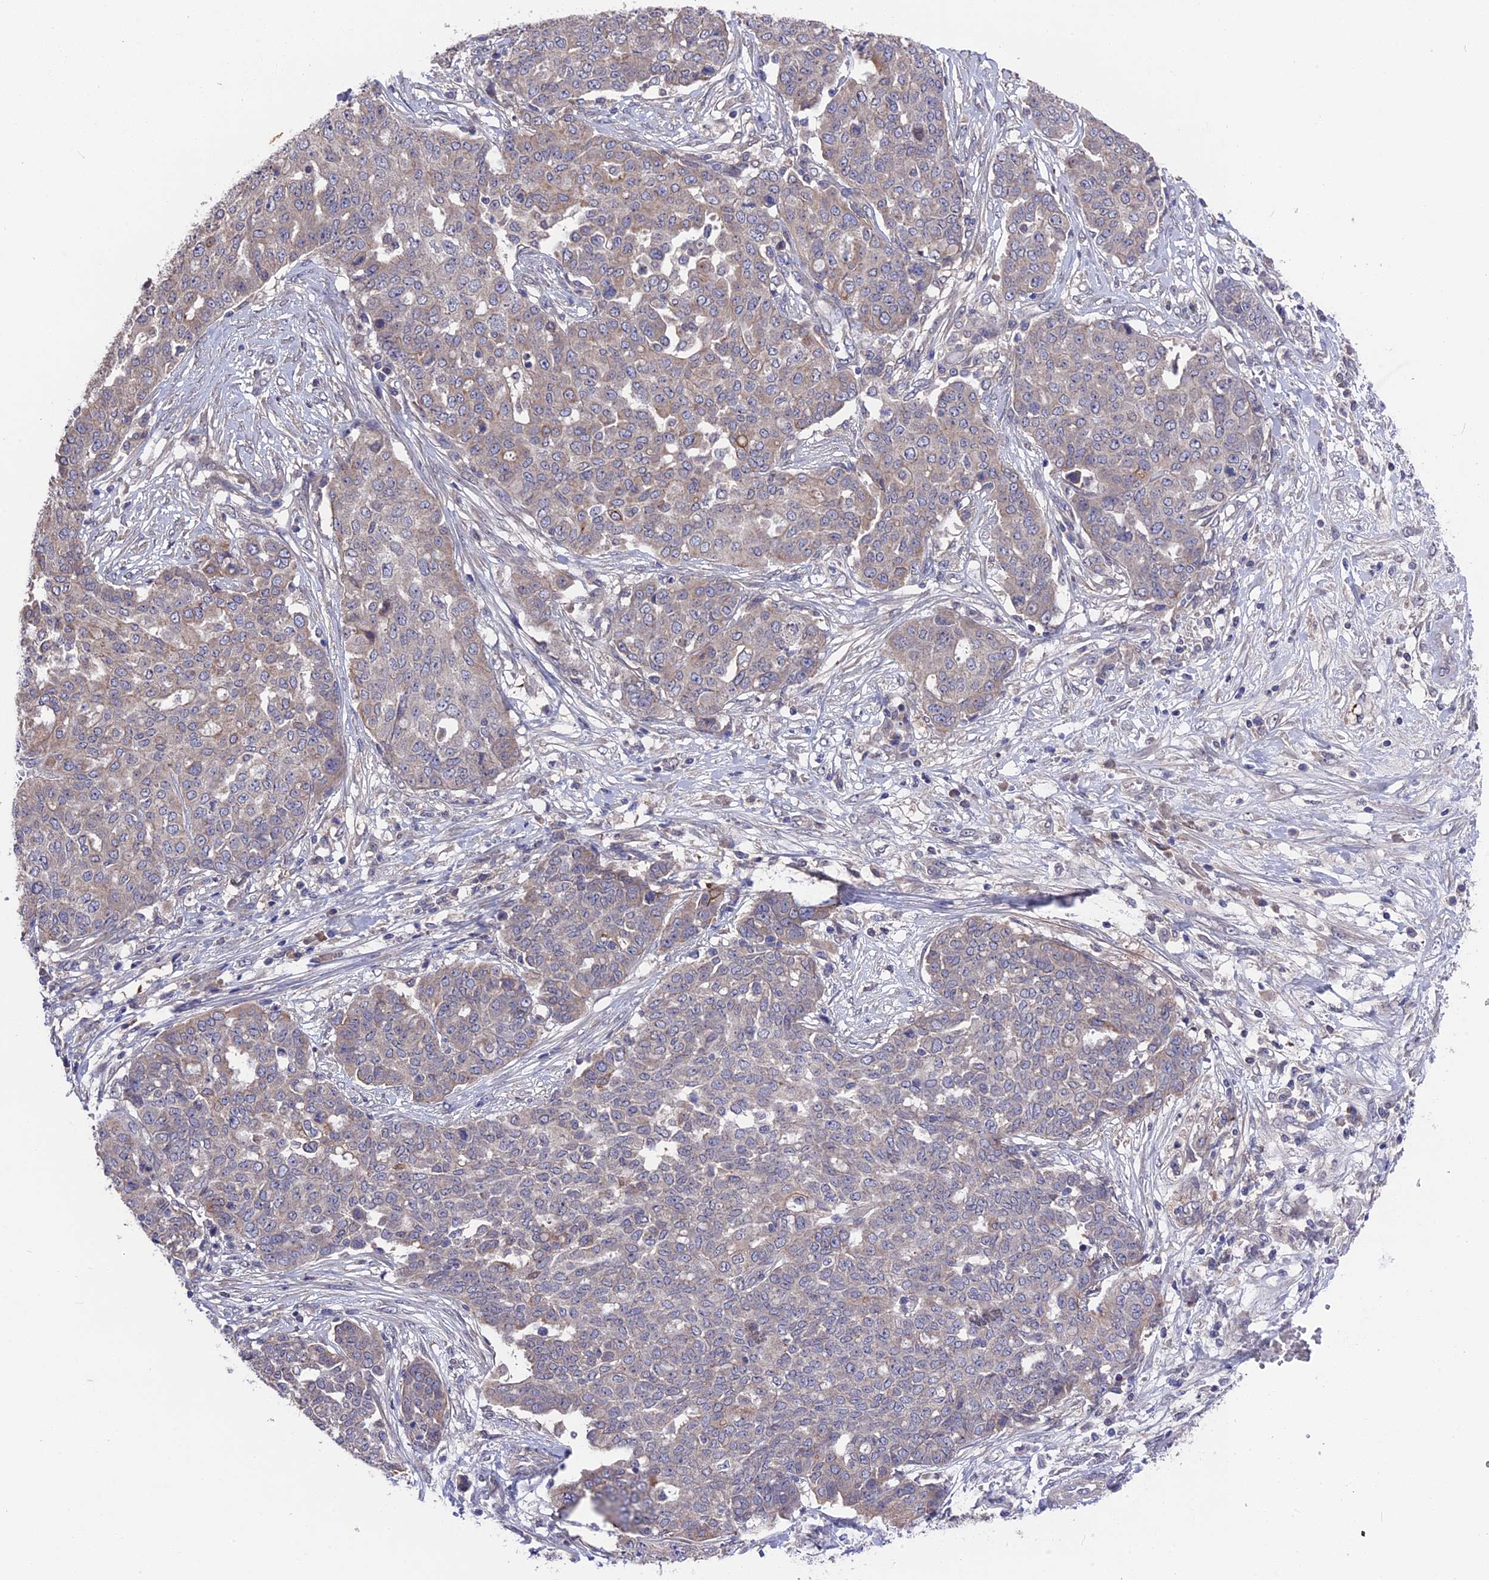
{"staining": {"intensity": "weak", "quantity": "25%-75%", "location": "cytoplasmic/membranous"}, "tissue": "ovarian cancer", "cell_type": "Tumor cells", "image_type": "cancer", "snomed": [{"axis": "morphology", "description": "Cystadenocarcinoma, serous, NOS"}, {"axis": "topography", "description": "Soft tissue"}, {"axis": "topography", "description": "Ovary"}], "caption": "This is an image of immunohistochemistry staining of serous cystadenocarcinoma (ovarian), which shows weak expression in the cytoplasmic/membranous of tumor cells.", "gene": "ZCCHC2", "patient": {"sex": "female", "age": 57}}